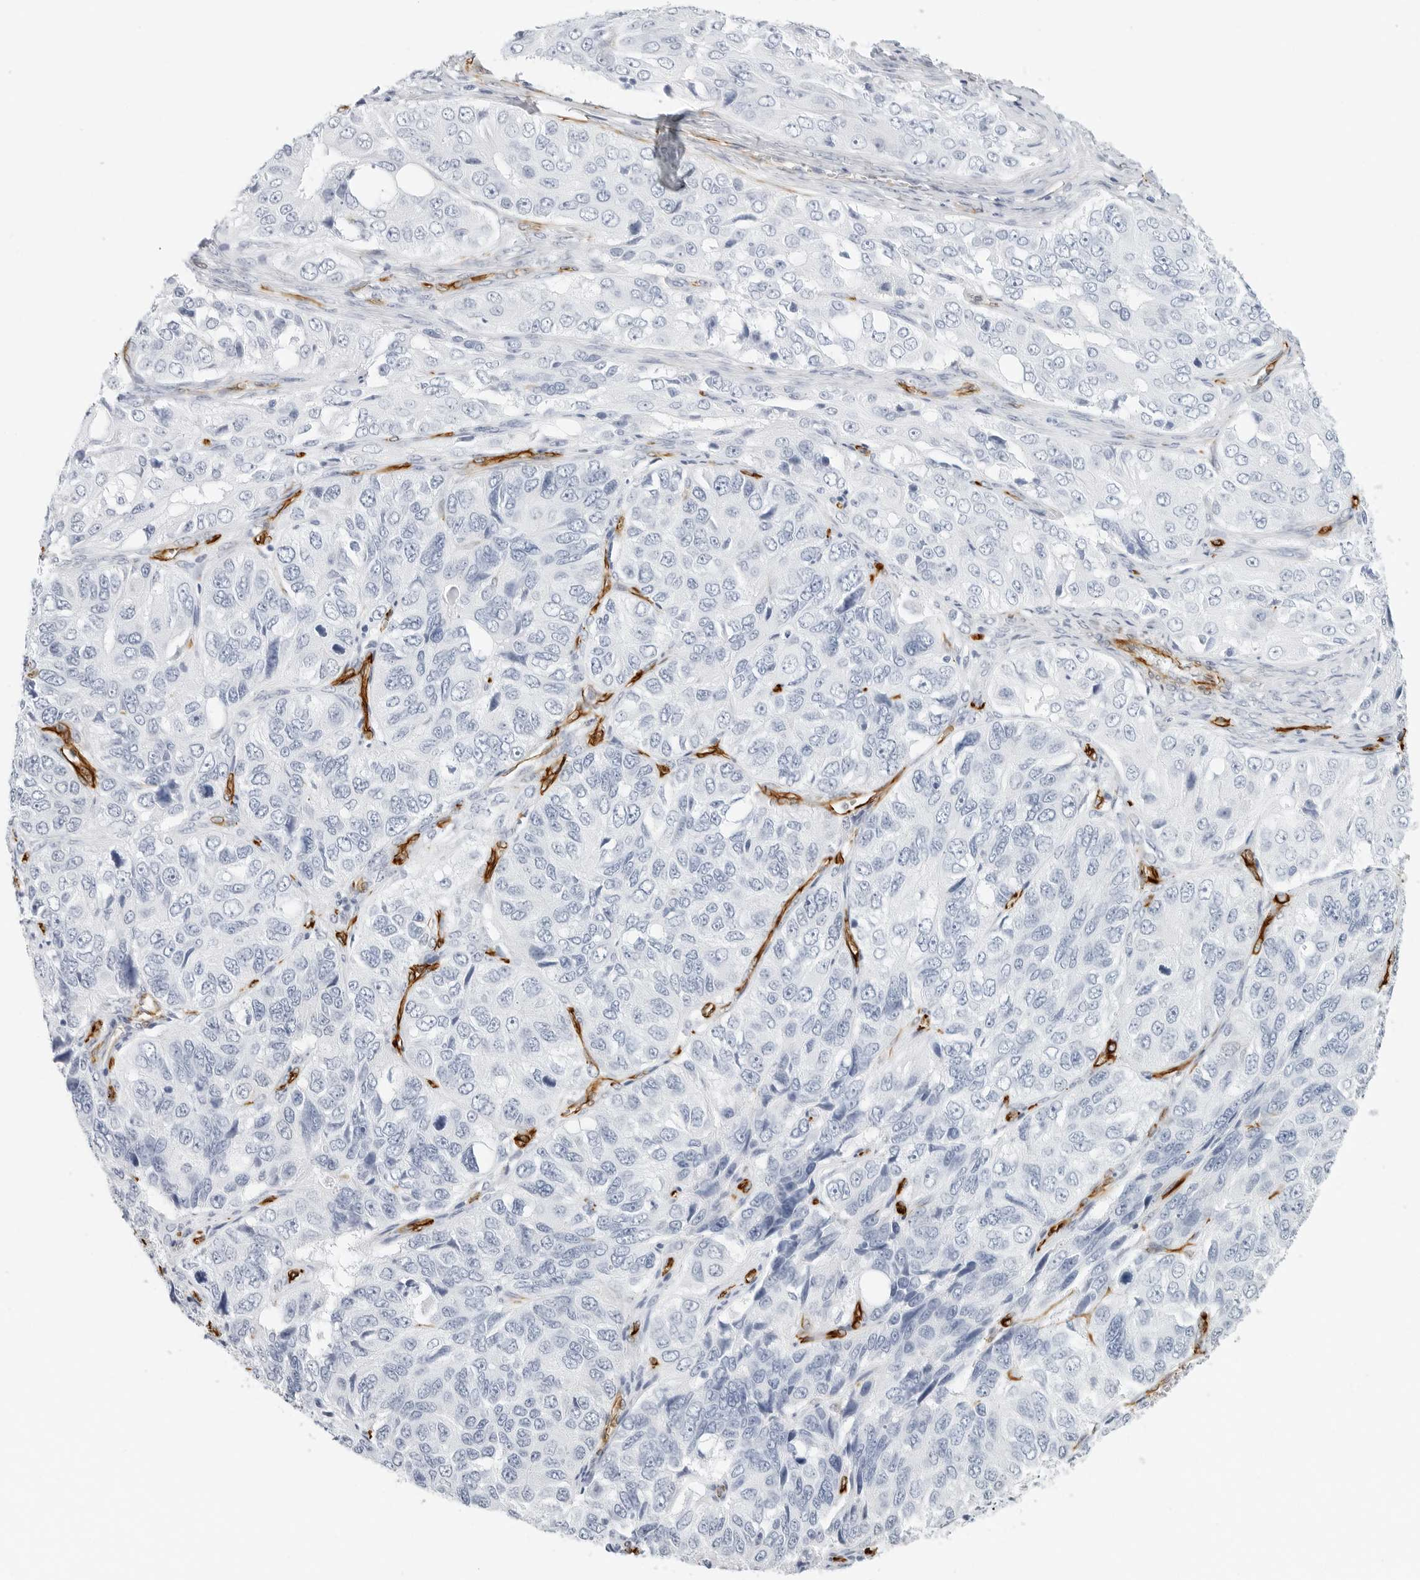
{"staining": {"intensity": "negative", "quantity": "none", "location": "none"}, "tissue": "ovarian cancer", "cell_type": "Tumor cells", "image_type": "cancer", "snomed": [{"axis": "morphology", "description": "Carcinoma, endometroid"}, {"axis": "topography", "description": "Ovary"}], "caption": "IHC micrograph of neoplastic tissue: human endometroid carcinoma (ovarian) stained with DAB shows no significant protein expression in tumor cells.", "gene": "NES", "patient": {"sex": "female", "age": 51}}